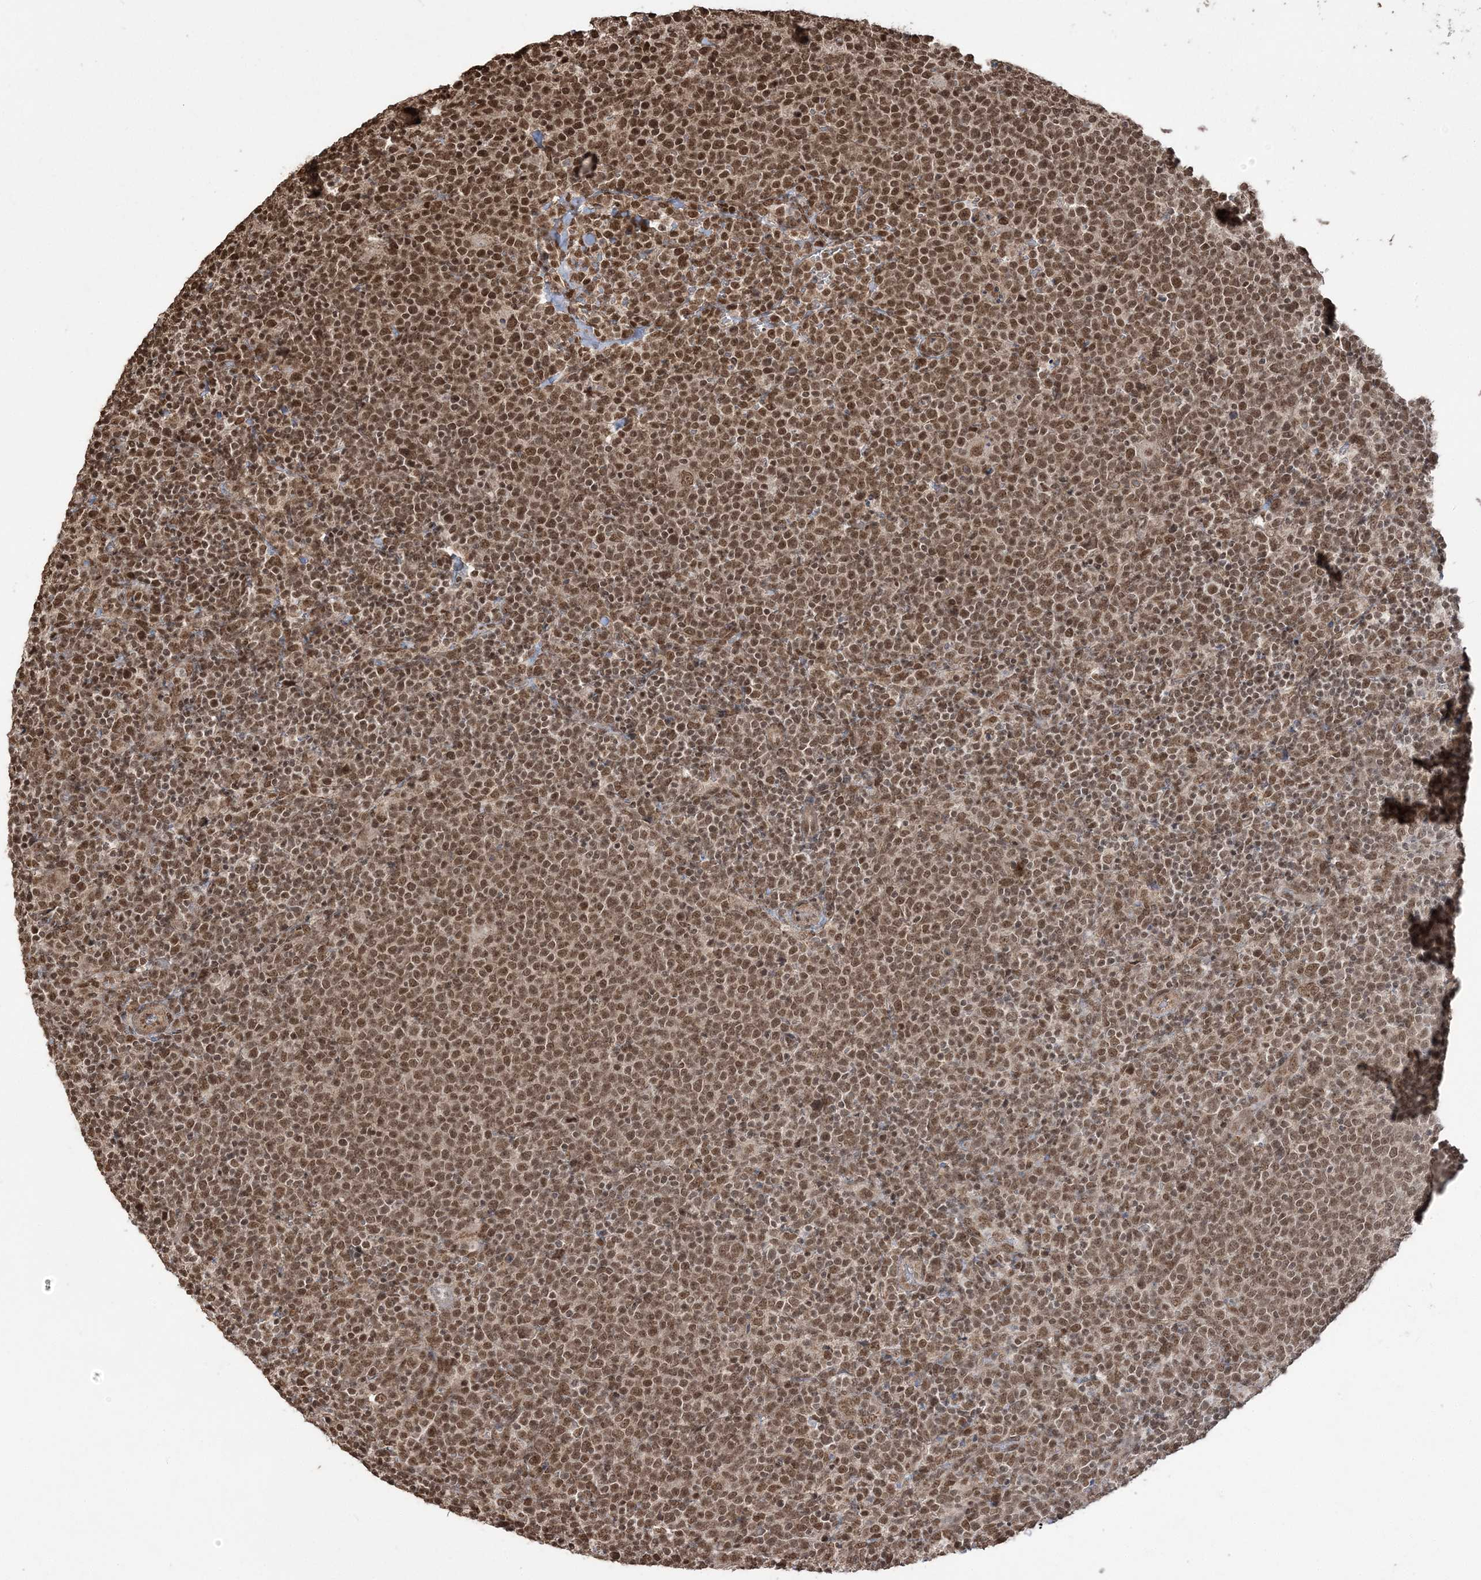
{"staining": {"intensity": "moderate", "quantity": ">75%", "location": "nuclear"}, "tissue": "lymphoma", "cell_type": "Tumor cells", "image_type": "cancer", "snomed": [{"axis": "morphology", "description": "Malignant lymphoma, non-Hodgkin's type, High grade"}, {"axis": "topography", "description": "Lymph node"}], "caption": "Approximately >75% of tumor cells in human lymphoma display moderate nuclear protein staining as visualized by brown immunohistochemical staining.", "gene": "ZNF839", "patient": {"sex": "male", "age": 61}}